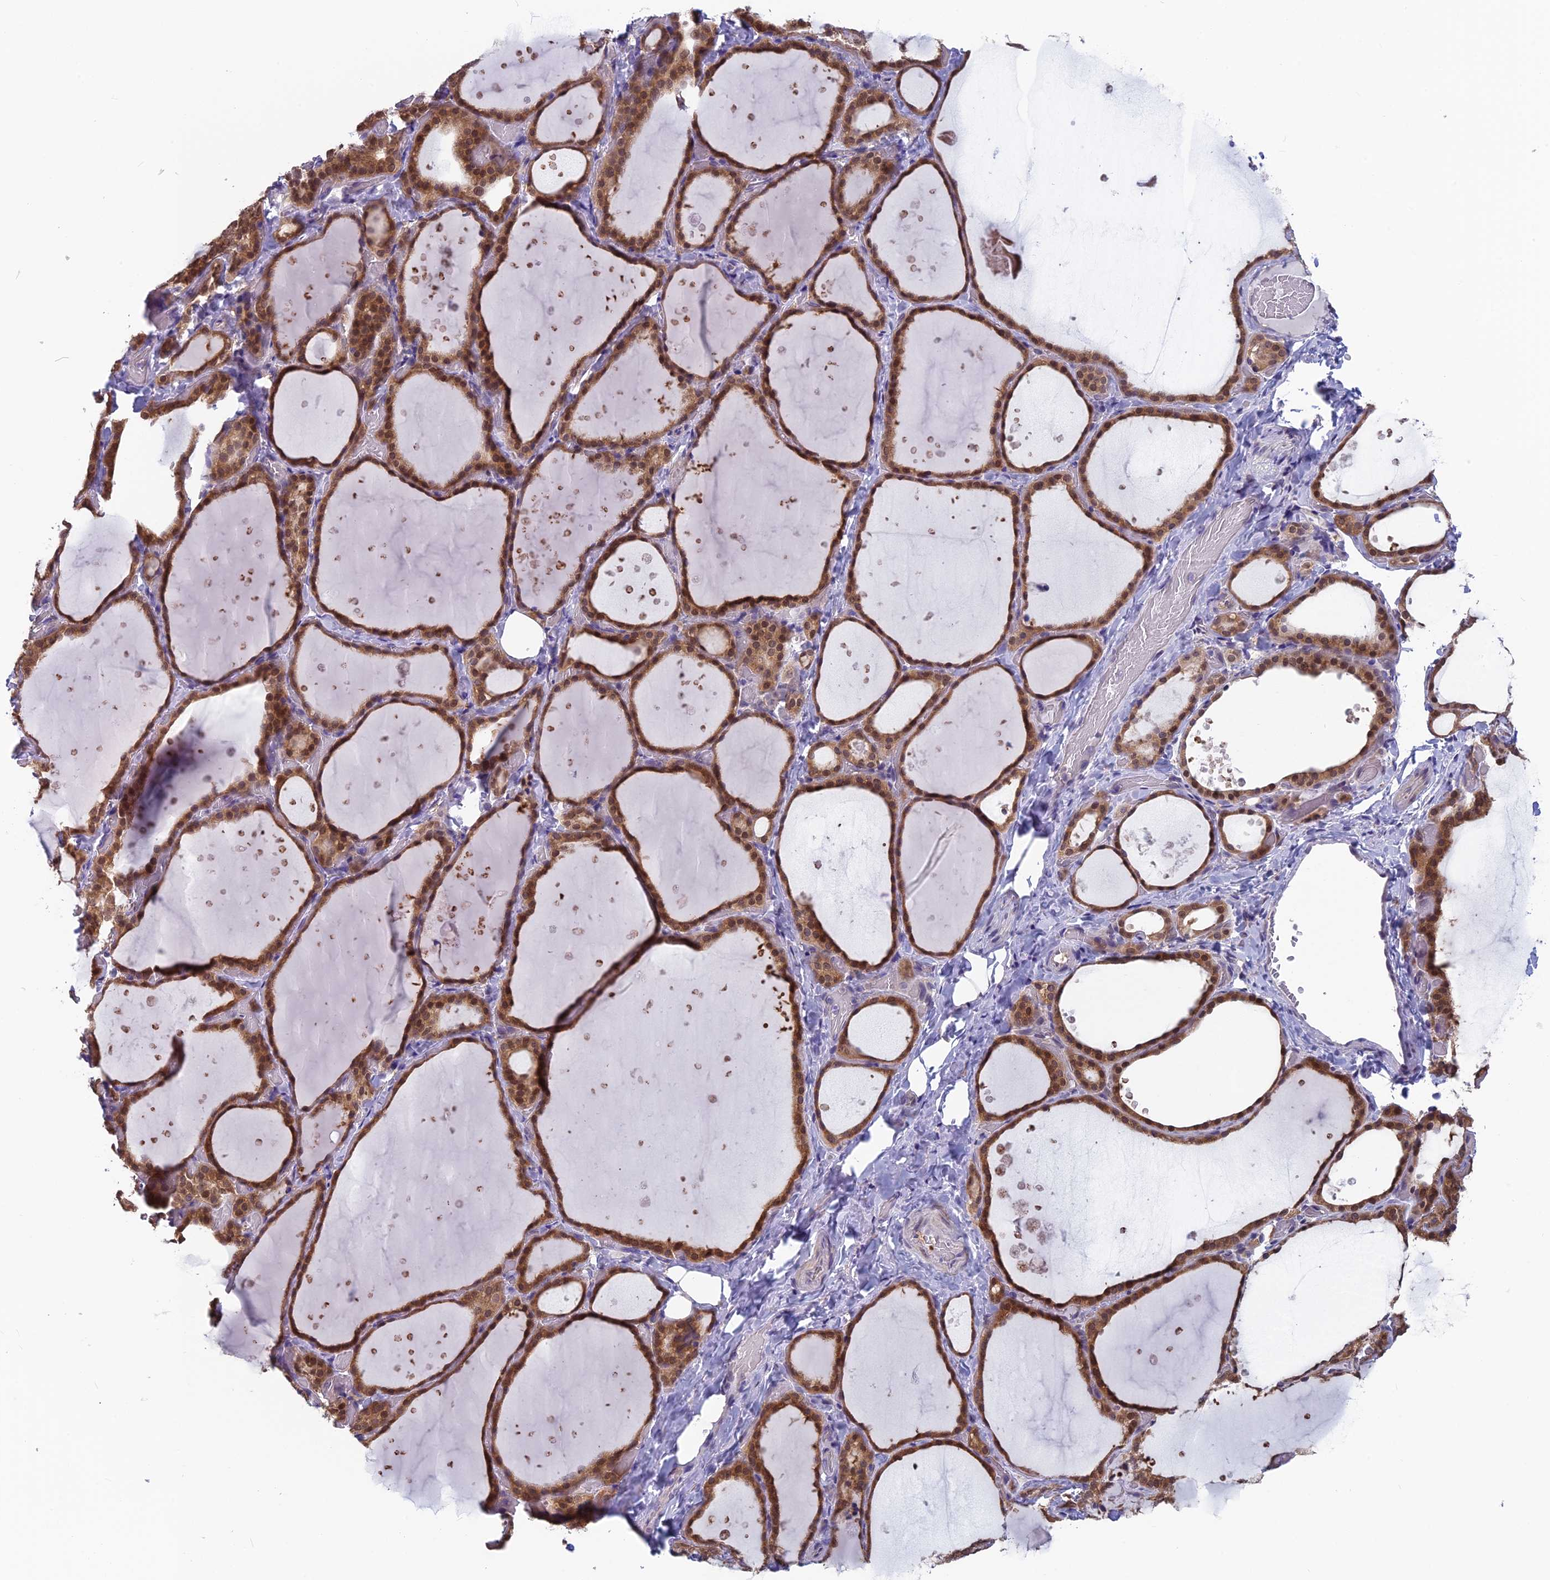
{"staining": {"intensity": "moderate", "quantity": ">75%", "location": "cytoplasmic/membranous,nuclear"}, "tissue": "thyroid gland", "cell_type": "Glandular cells", "image_type": "normal", "snomed": [{"axis": "morphology", "description": "Normal tissue, NOS"}, {"axis": "topography", "description": "Thyroid gland"}], "caption": "Immunohistochemical staining of unremarkable human thyroid gland shows moderate cytoplasmic/membranous,nuclear protein expression in approximately >75% of glandular cells. Using DAB (3,3'-diaminobenzidine) (brown) and hematoxylin (blue) stains, captured at high magnification using brightfield microscopy.", "gene": "MRI1", "patient": {"sex": "female", "age": 44}}